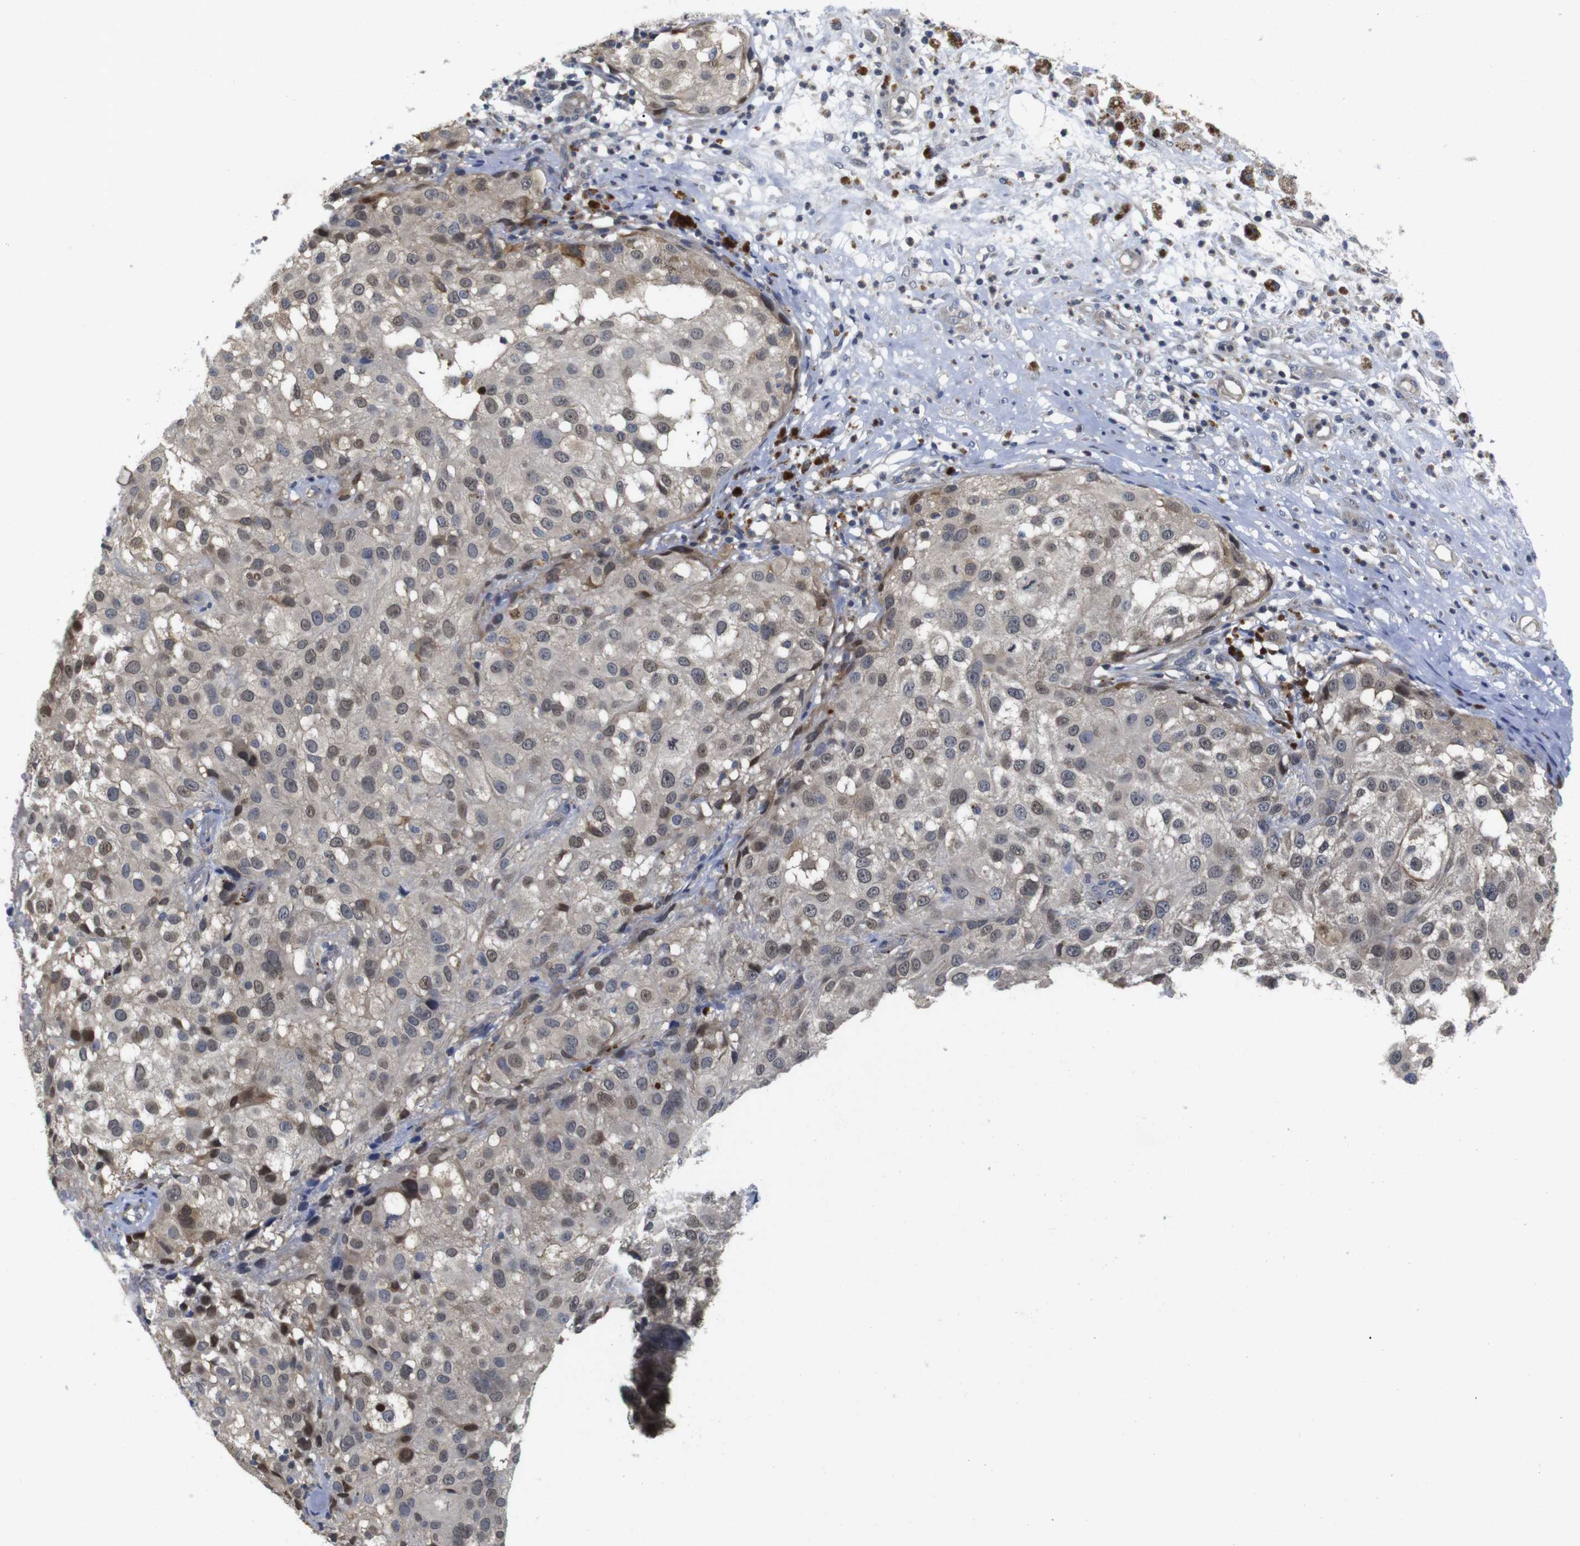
{"staining": {"intensity": "moderate", "quantity": ">75%", "location": "cytoplasmic/membranous,nuclear"}, "tissue": "melanoma", "cell_type": "Tumor cells", "image_type": "cancer", "snomed": [{"axis": "morphology", "description": "Necrosis, NOS"}, {"axis": "morphology", "description": "Malignant melanoma, NOS"}, {"axis": "topography", "description": "Skin"}], "caption": "Malignant melanoma was stained to show a protein in brown. There is medium levels of moderate cytoplasmic/membranous and nuclear expression in approximately >75% of tumor cells.", "gene": "FNTA", "patient": {"sex": "female", "age": 87}}